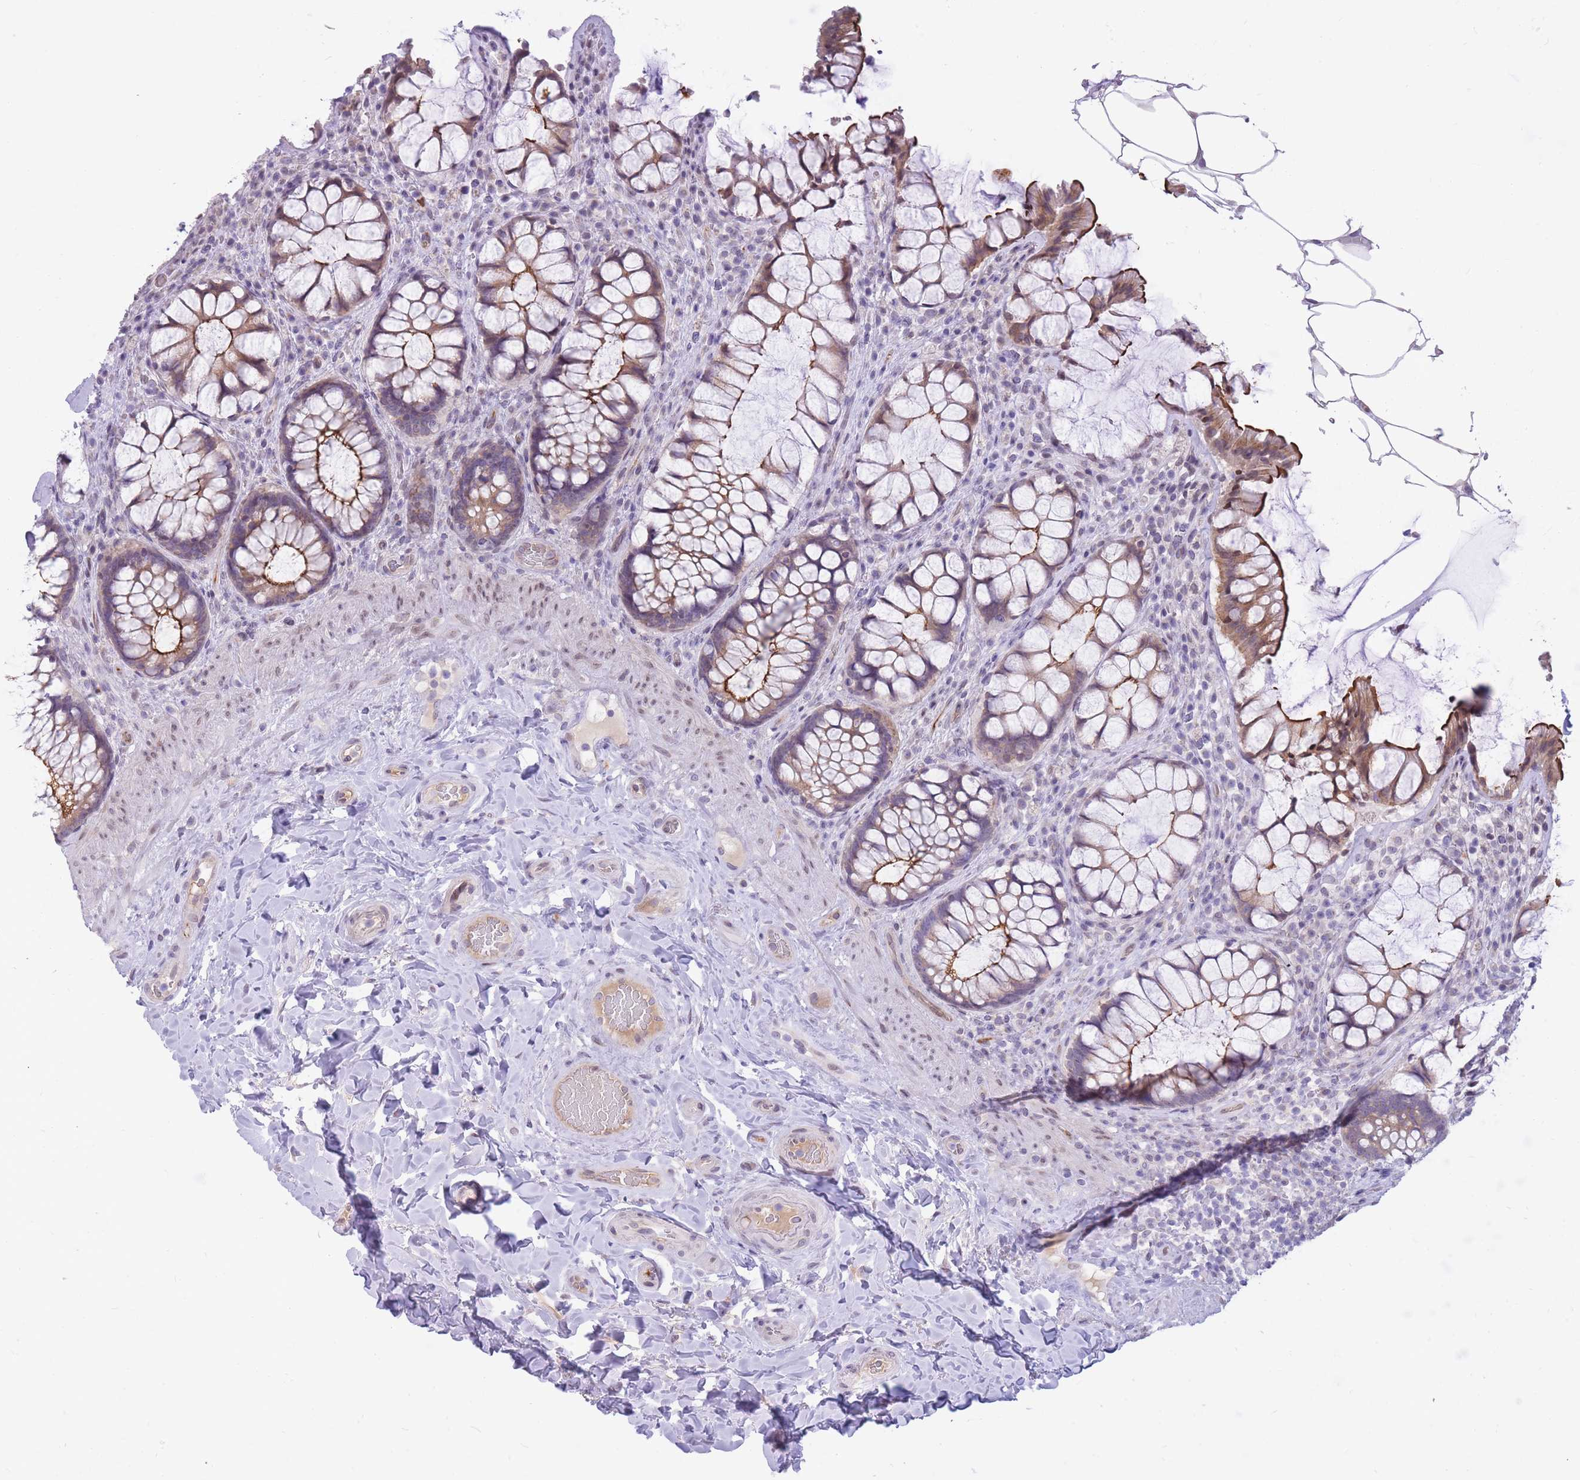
{"staining": {"intensity": "strong", "quantity": "25%-75%", "location": "cytoplasmic/membranous"}, "tissue": "rectum", "cell_type": "Glandular cells", "image_type": "normal", "snomed": [{"axis": "morphology", "description": "Normal tissue, NOS"}, {"axis": "topography", "description": "Rectum"}], "caption": "IHC image of unremarkable rectum: rectum stained using immunohistochemistry shows high levels of strong protein expression localized specifically in the cytoplasmic/membranous of glandular cells, appearing as a cytoplasmic/membranous brown color.", "gene": "HOOK2", "patient": {"sex": "female", "age": 58}}